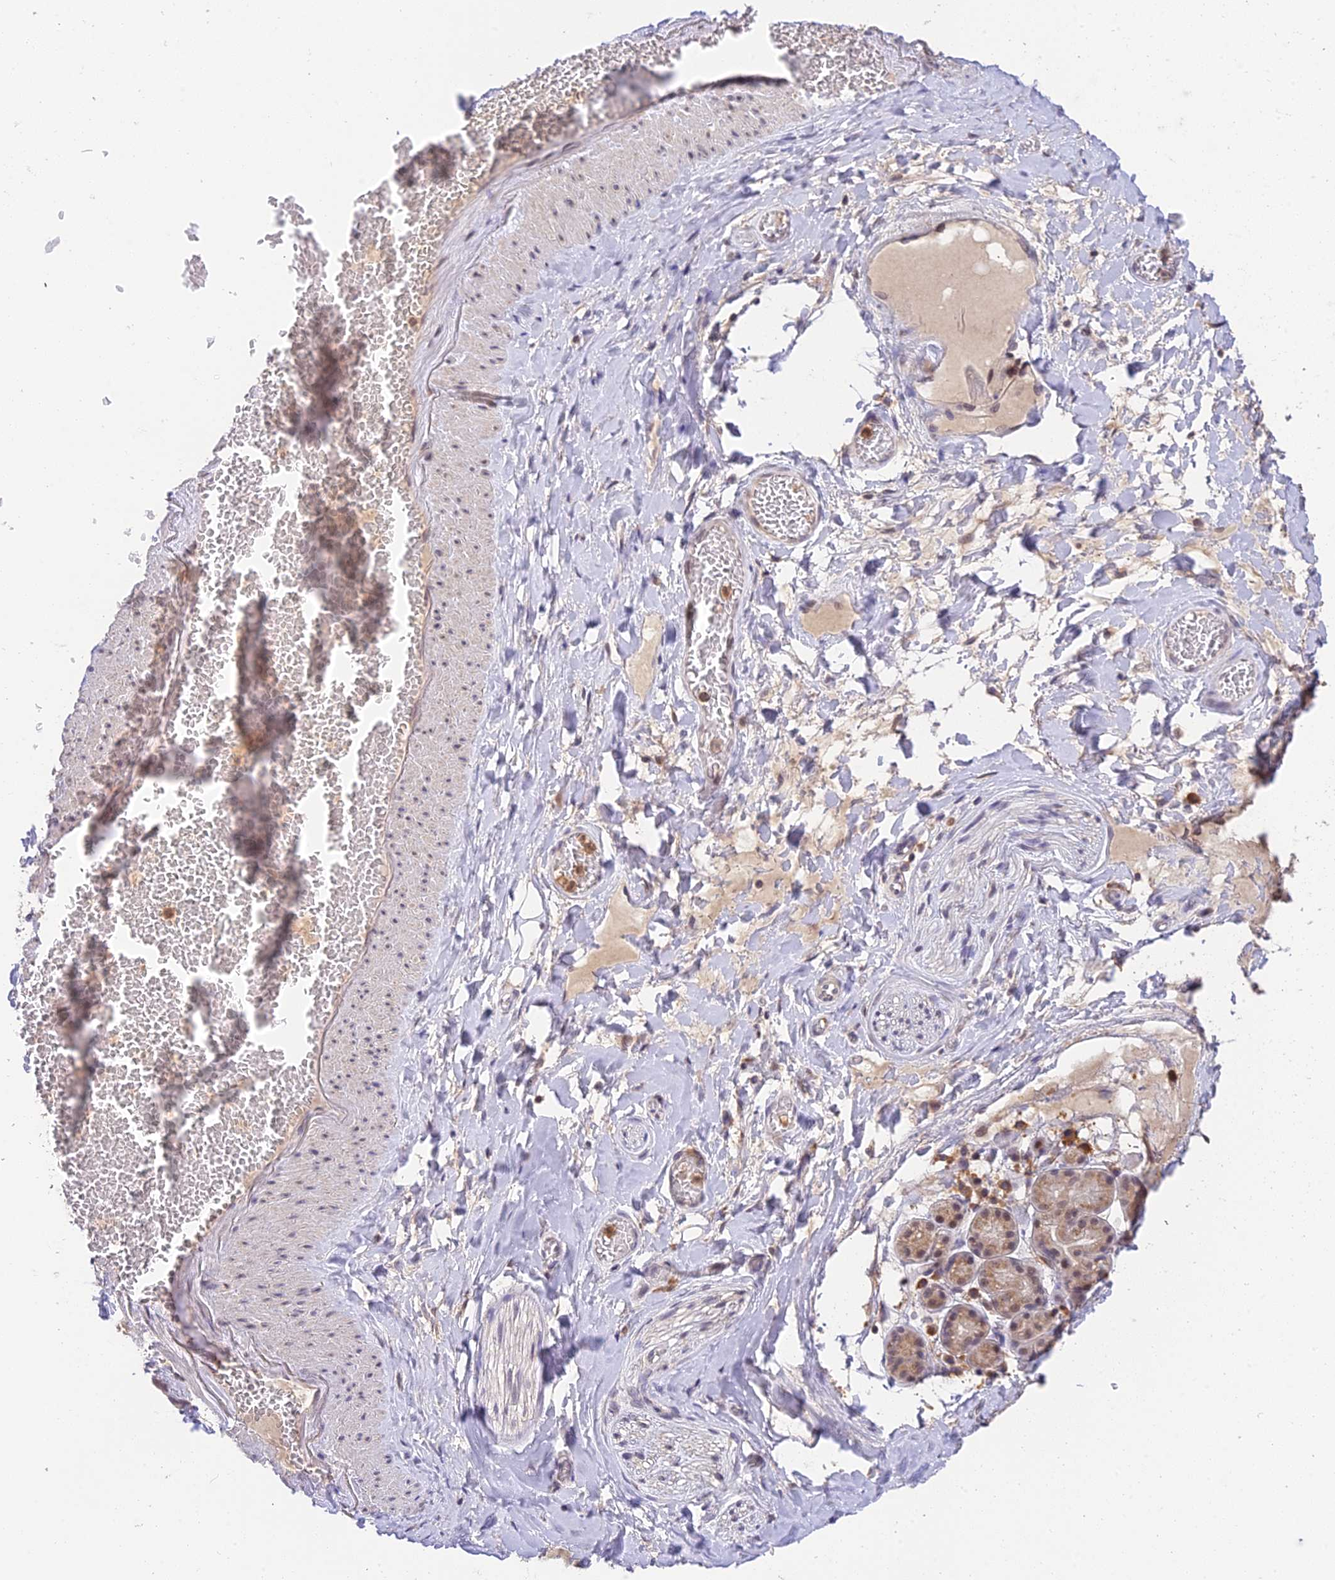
{"staining": {"intensity": "weak", "quantity": ">75%", "location": "cytoplasmic/membranous,nuclear"}, "tissue": "adipose tissue", "cell_type": "Adipocytes", "image_type": "normal", "snomed": [{"axis": "morphology", "description": "Normal tissue, NOS"}, {"axis": "topography", "description": "Salivary gland"}, {"axis": "topography", "description": "Peripheral nerve tissue"}], "caption": "Adipocytes demonstrate low levels of weak cytoplasmic/membranous,nuclear expression in about >75% of cells in normal adipose tissue.", "gene": "PEX16", "patient": {"sex": "male", "age": 62}}